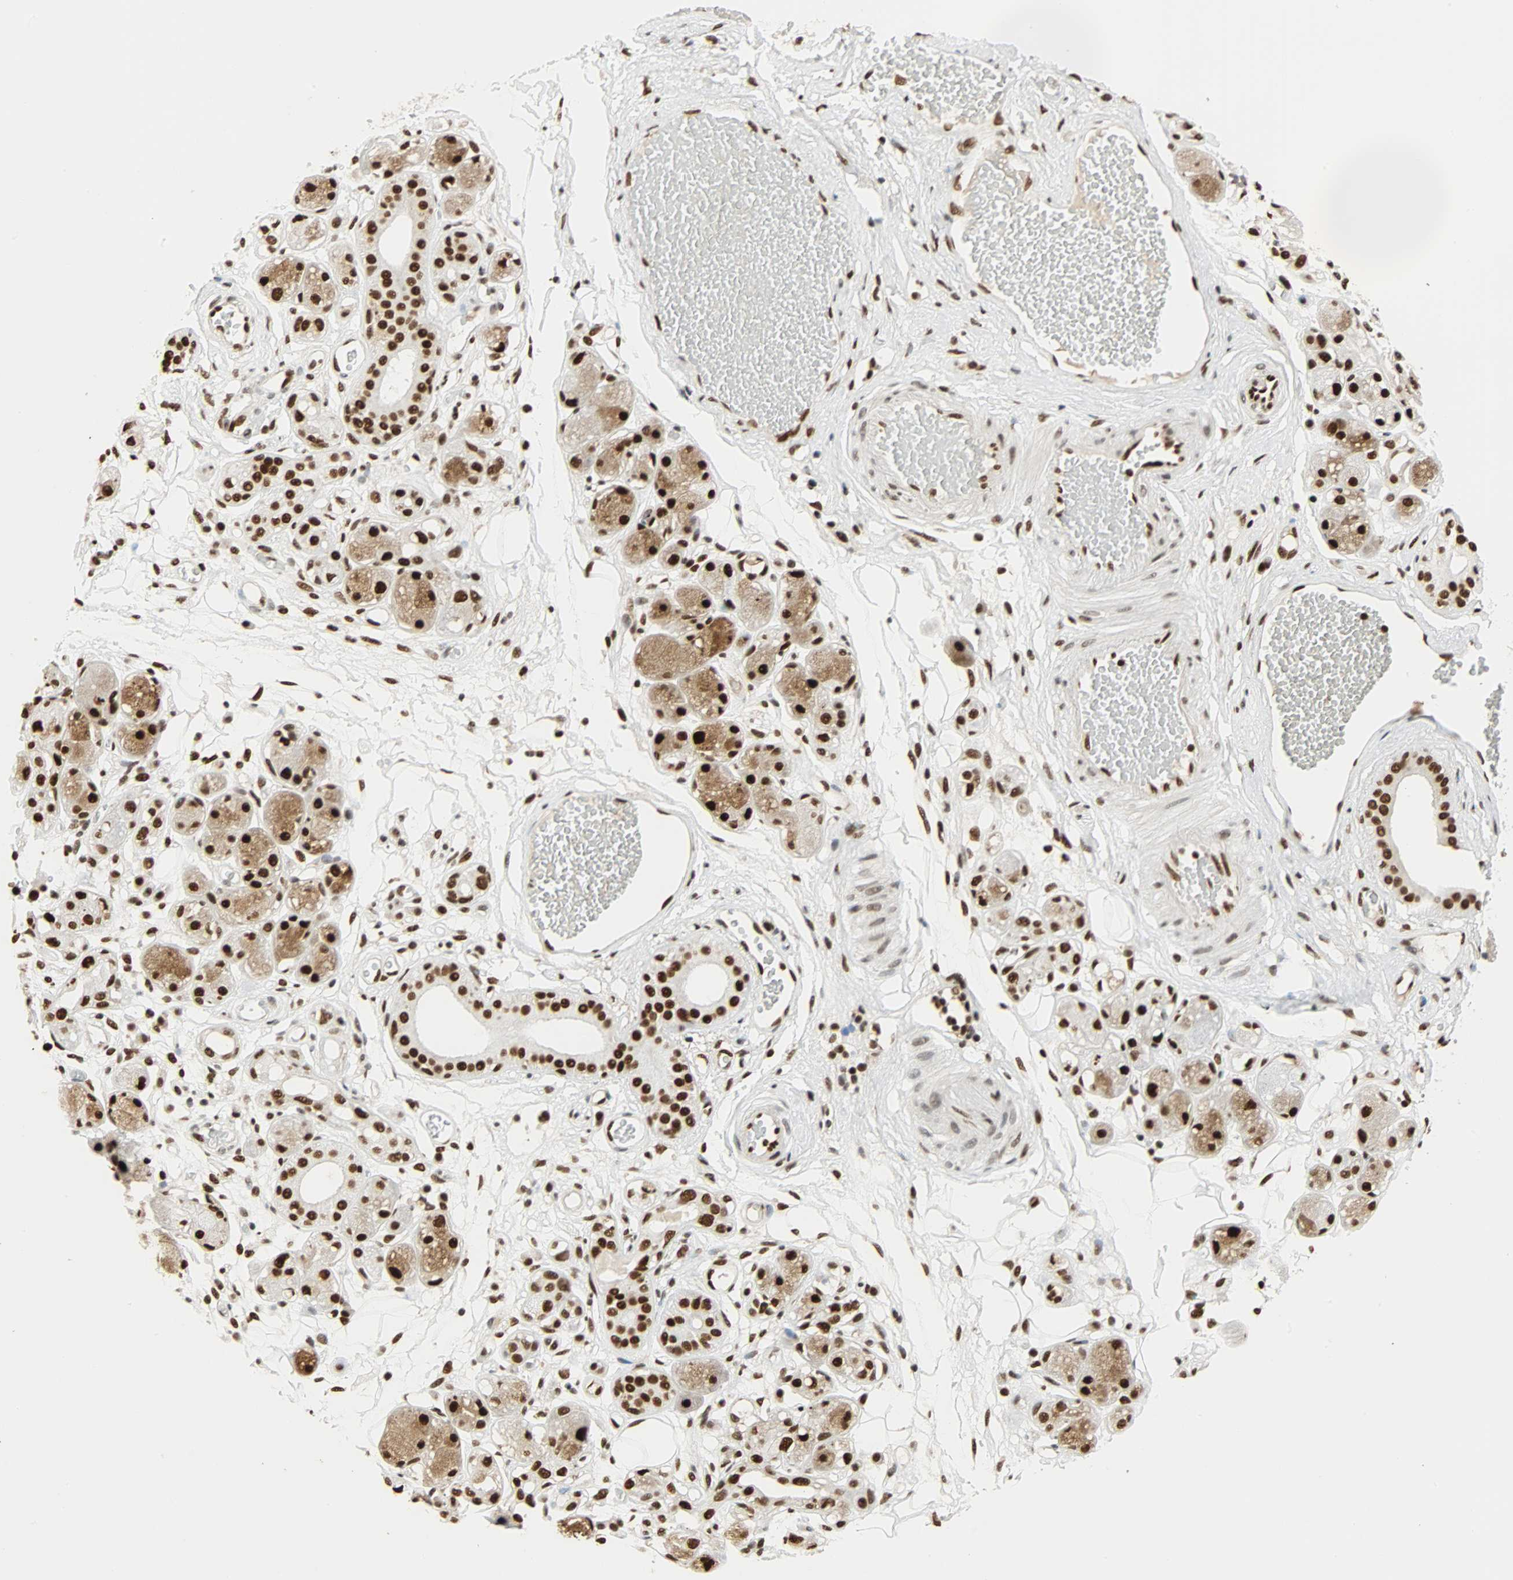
{"staining": {"intensity": "moderate", "quantity": ">75%", "location": "nuclear"}, "tissue": "adipose tissue", "cell_type": "Adipocytes", "image_type": "normal", "snomed": [{"axis": "morphology", "description": "Normal tissue, NOS"}, {"axis": "morphology", "description": "Inflammation, NOS"}, {"axis": "topography", "description": "Vascular tissue"}, {"axis": "topography", "description": "Salivary gland"}], "caption": "Adipocytes exhibit medium levels of moderate nuclear expression in about >75% of cells in unremarkable adipose tissue. (Stains: DAB (3,3'-diaminobenzidine) in brown, nuclei in blue, Microscopy: brightfield microscopy at high magnification).", "gene": "CDK12", "patient": {"sex": "female", "age": 75}}